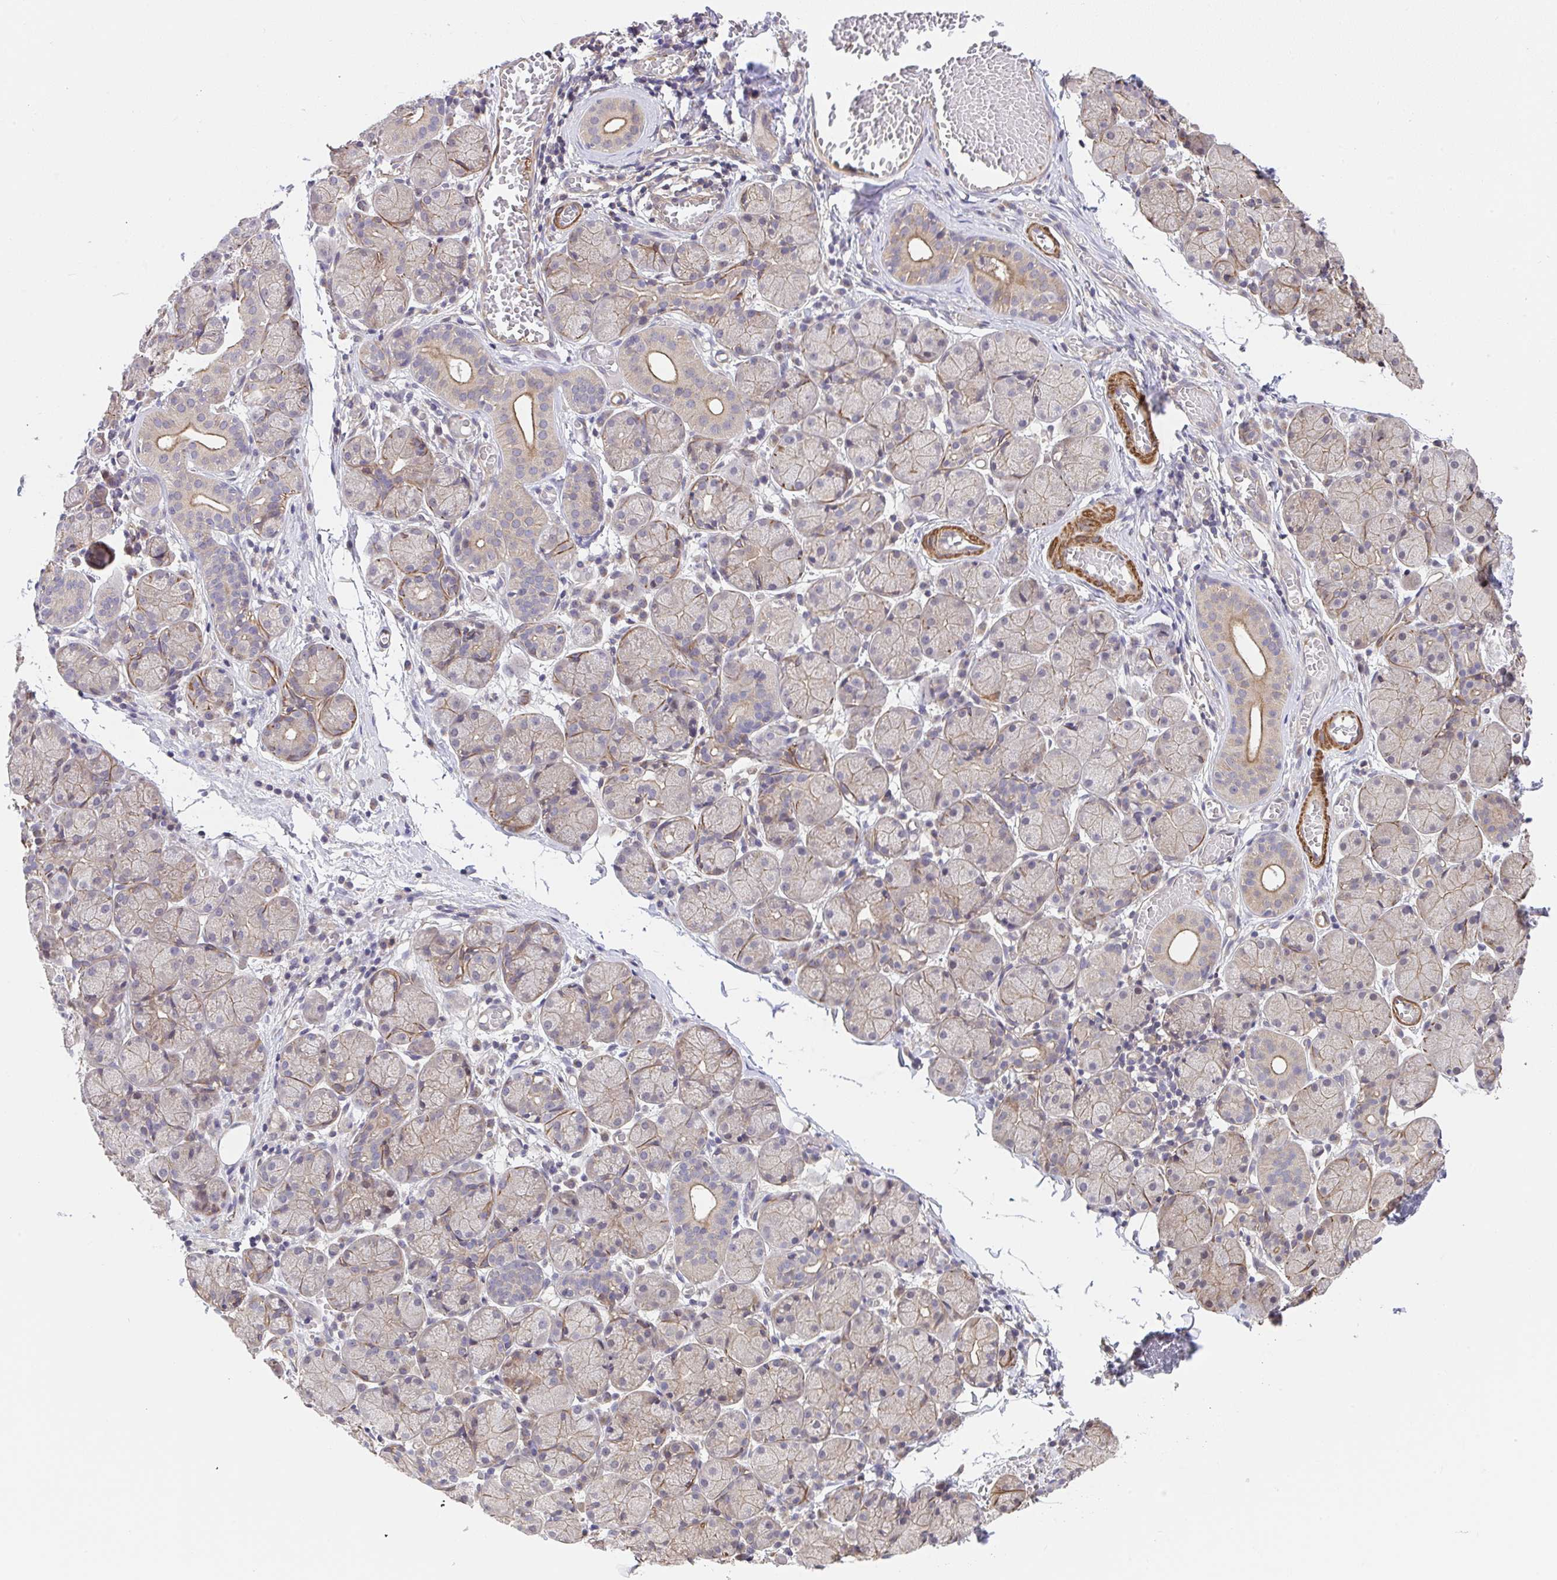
{"staining": {"intensity": "moderate", "quantity": "<25%", "location": "cytoplasmic/membranous"}, "tissue": "salivary gland", "cell_type": "Glandular cells", "image_type": "normal", "snomed": [{"axis": "morphology", "description": "Normal tissue, NOS"}, {"axis": "topography", "description": "Salivary gland"}], "caption": "About <25% of glandular cells in unremarkable salivary gland show moderate cytoplasmic/membranous protein positivity as visualized by brown immunohistochemical staining.", "gene": "ZNF696", "patient": {"sex": "female", "age": 24}}